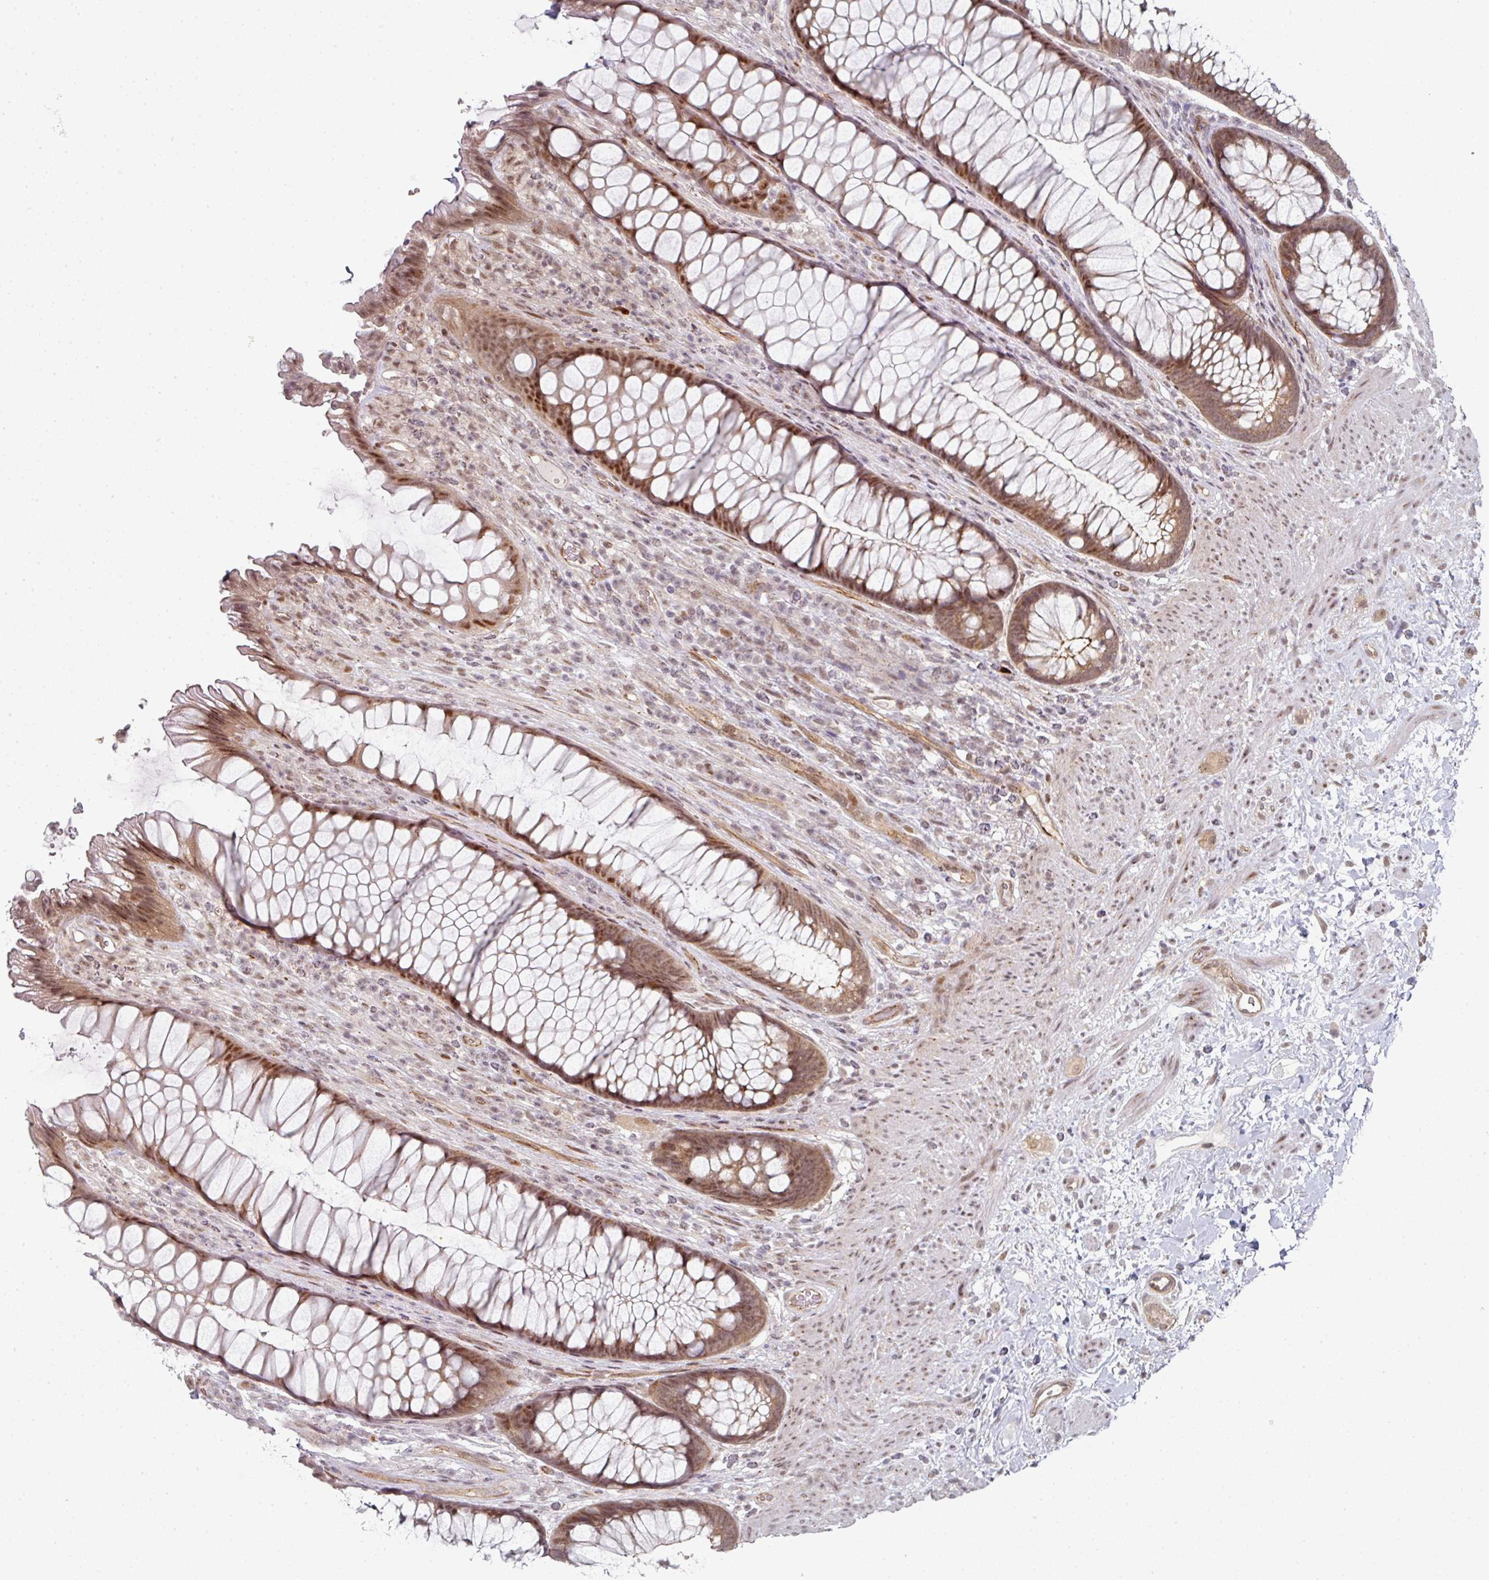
{"staining": {"intensity": "moderate", "quantity": ">75%", "location": "cytoplasmic/membranous,nuclear"}, "tissue": "rectum", "cell_type": "Glandular cells", "image_type": "normal", "snomed": [{"axis": "morphology", "description": "Normal tissue, NOS"}, {"axis": "topography", "description": "Smooth muscle"}, {"axis": "topography", "description": "Rectum"}], "caption": "The photomicrograph displays immunohistochemical staining of unremarkable rectum. There is moderate cytoplasmic/membranous,nuclear staining is appreciated in approximately >75% of glandular cells.", "gene": "TMCC1", "patient": {"sex": "male", "age": 53}}